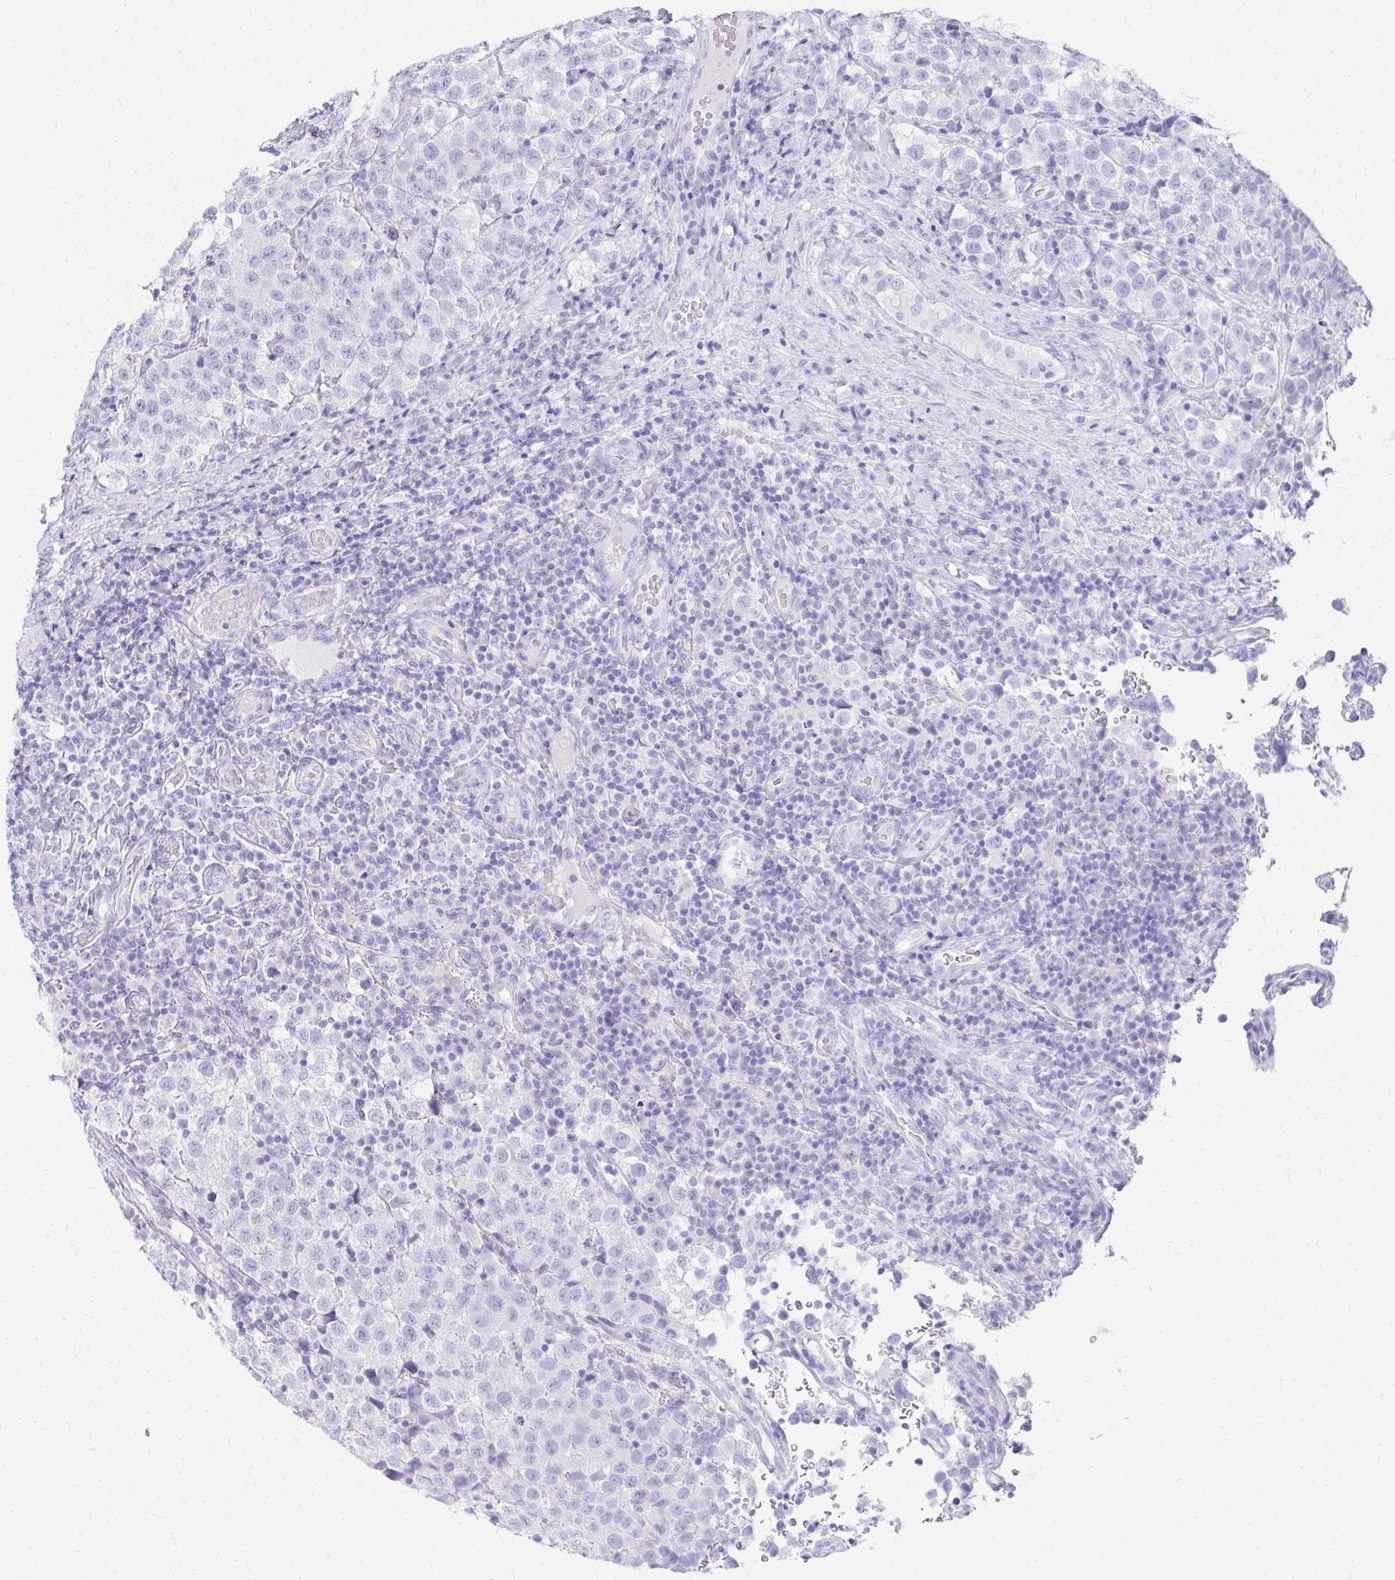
{"staining": {"intensity": "negative", "quantity": "none", "location": "none"}, "tissue": "testis cancer", "cell_type": "Tumor cells", "image_type": "cancer", "snomed": [{"axis": "morphology", "description": "Seminoma, NOS"}, {"axis": "topography", "description": "Testis"}], "caption": "This is an immunohistochemistry photomicrograph of testis cancer. There is no positivity in tumor cells.", "gene": "SEC14L3", "patient": {"sex": "male", "age": 34}}